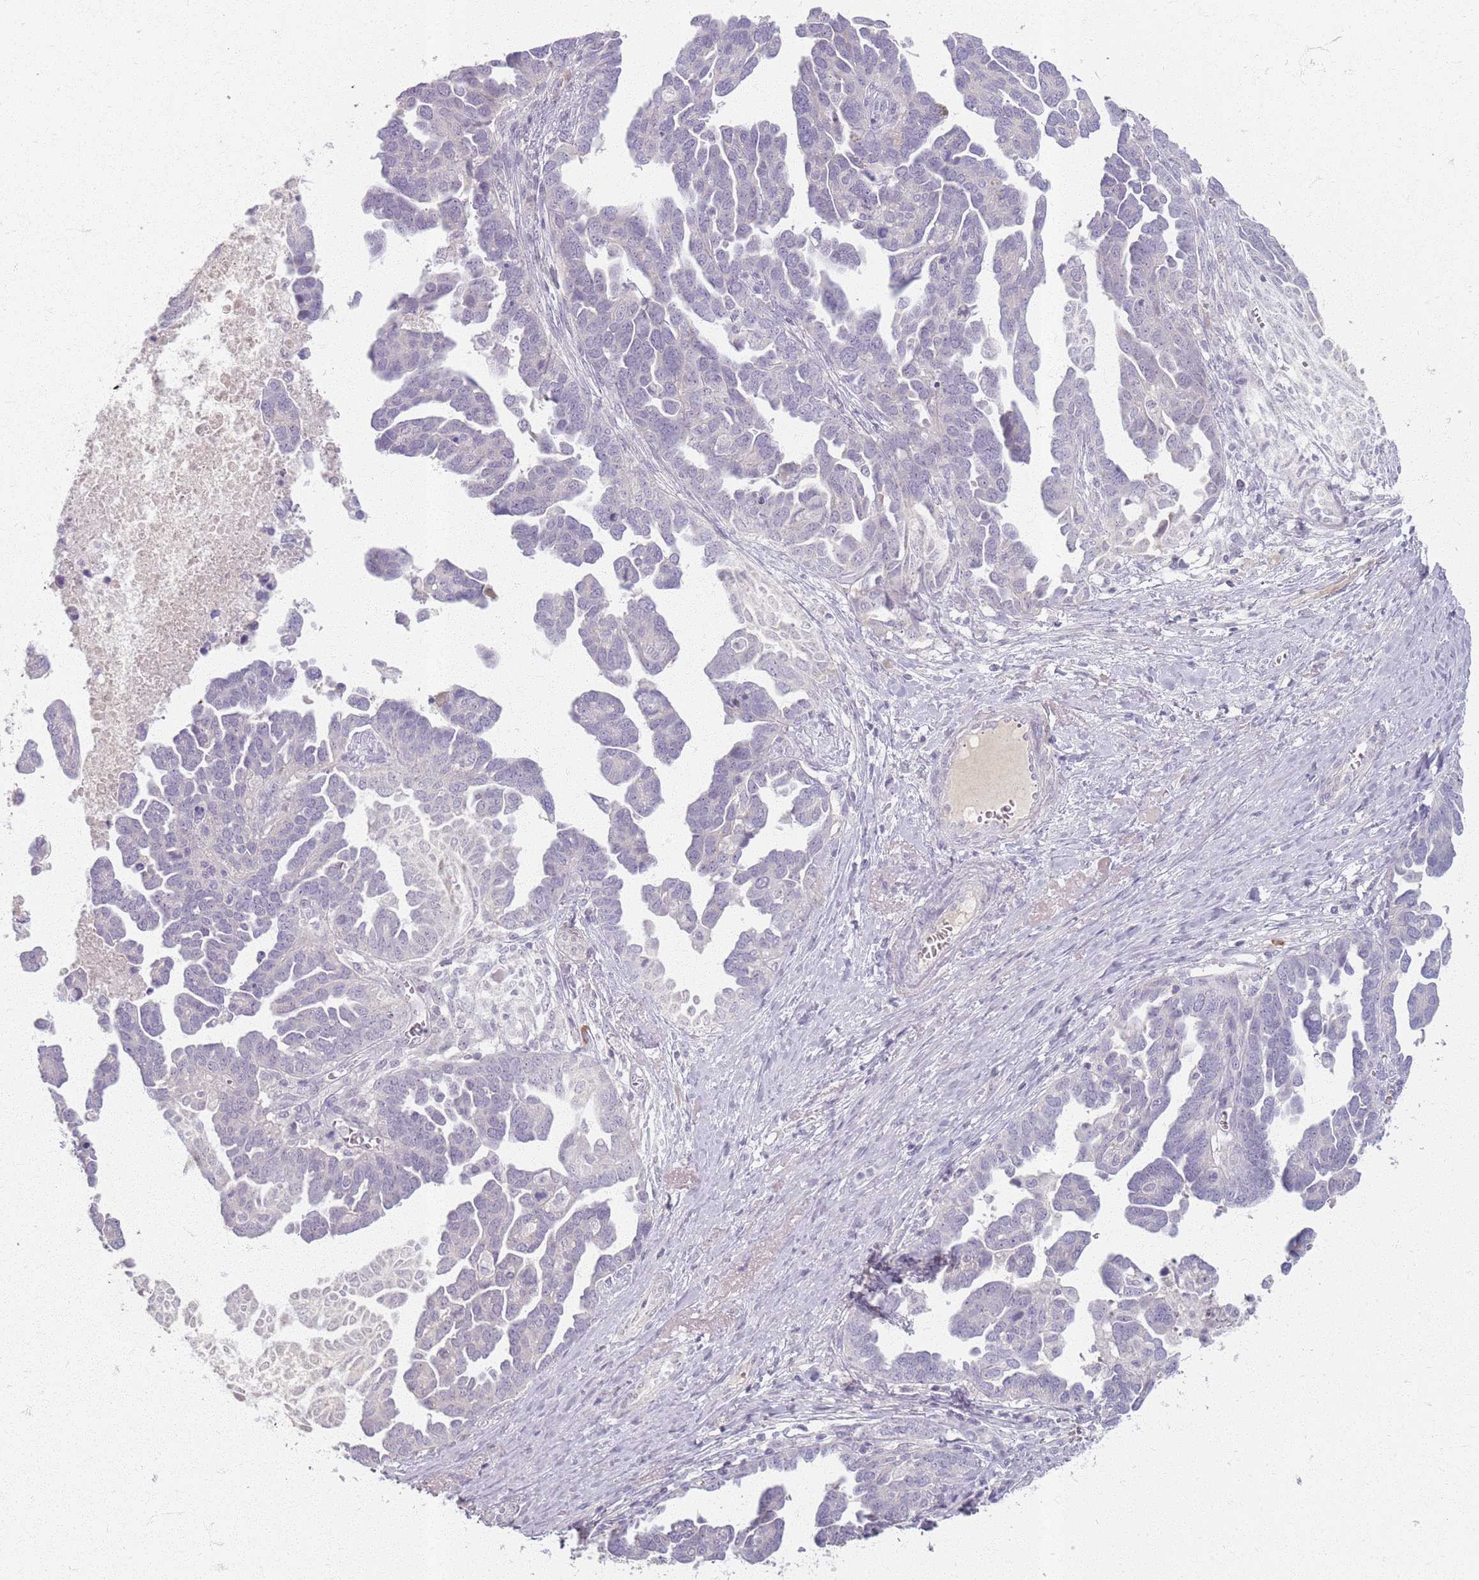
{"staining": {"intensity": "negative", "quantity": "none", "location": "none"}, "tissue": "ovarian cancer", "cell_type": "Tumor cells", "image_type": "cancer", "snomed": [{"axis": "morphology", "description": "Cystadenocarcinoma, serous, NOS"}, {"axis": "topography", "description": "Ovary"}], "caption": "DAB immunohistochemical staining of serous cystadenocarcinoma (ovarian) reveals no significant expression in tumor cells.", "gene": "CRIPT", "patient": {"sex": "female", "age": 54}}